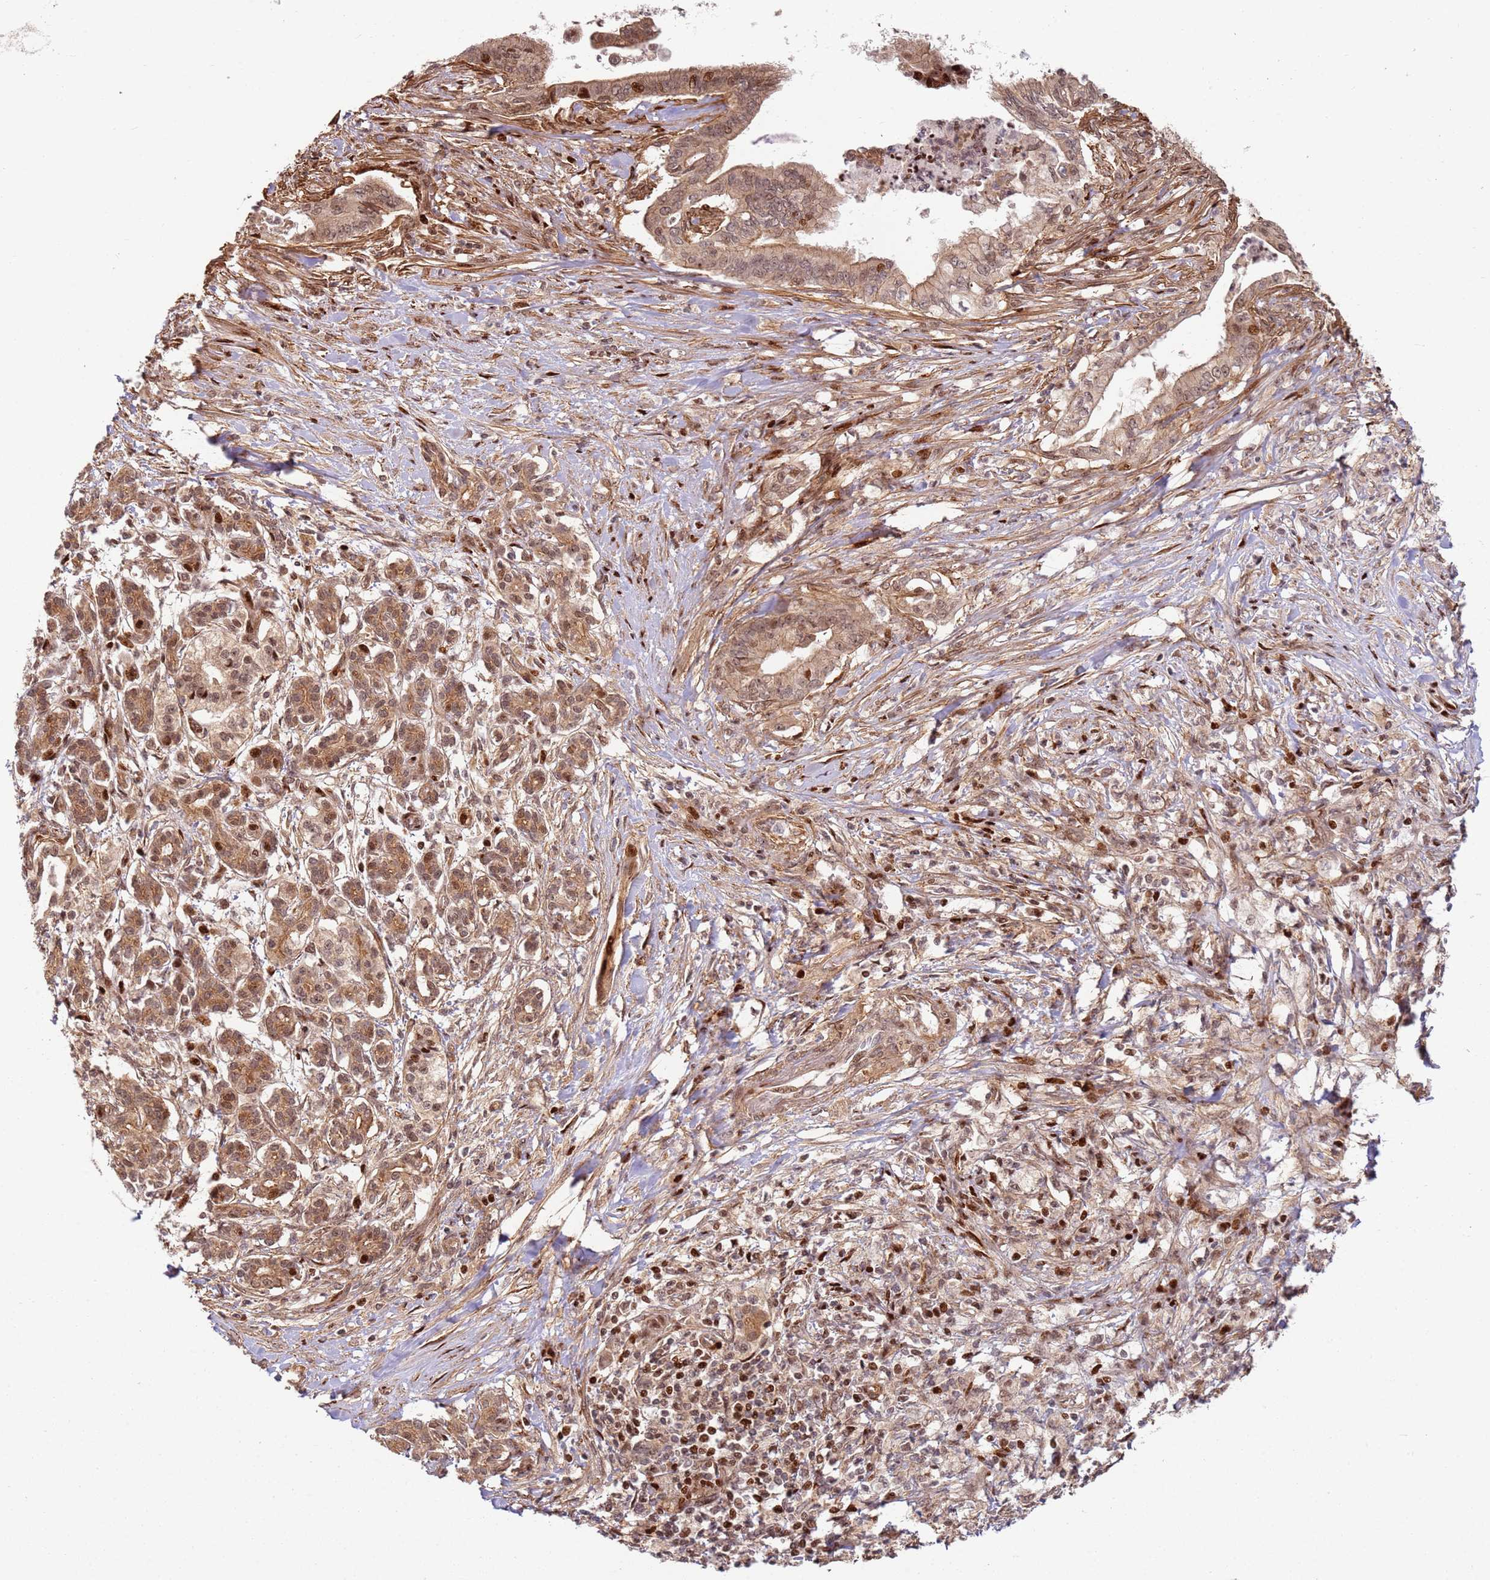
{"staining": {"intensity": "strong", "quantity": "25%-75%", "location": "cytoplasmic/membranous,nuclear"}, "tissue": "pancreatic cancer", "cell_type": "Tumor cells", "image_type": "cancer", "snomed": [{"axis": "morphology", "description": "Adenocarcinoma, NOS"}, {"axis": "topography", "description": "Pancreas"}], "caption": "Pancreatic cancer tissue demonstrates strong cytoplasmic/membranous and nuclear expression in about 25%-75% of tumor cells, visualized by immunohistochemistry.", "gene": "TMEM233", "patient": {"sex": "male", "age": 58}}